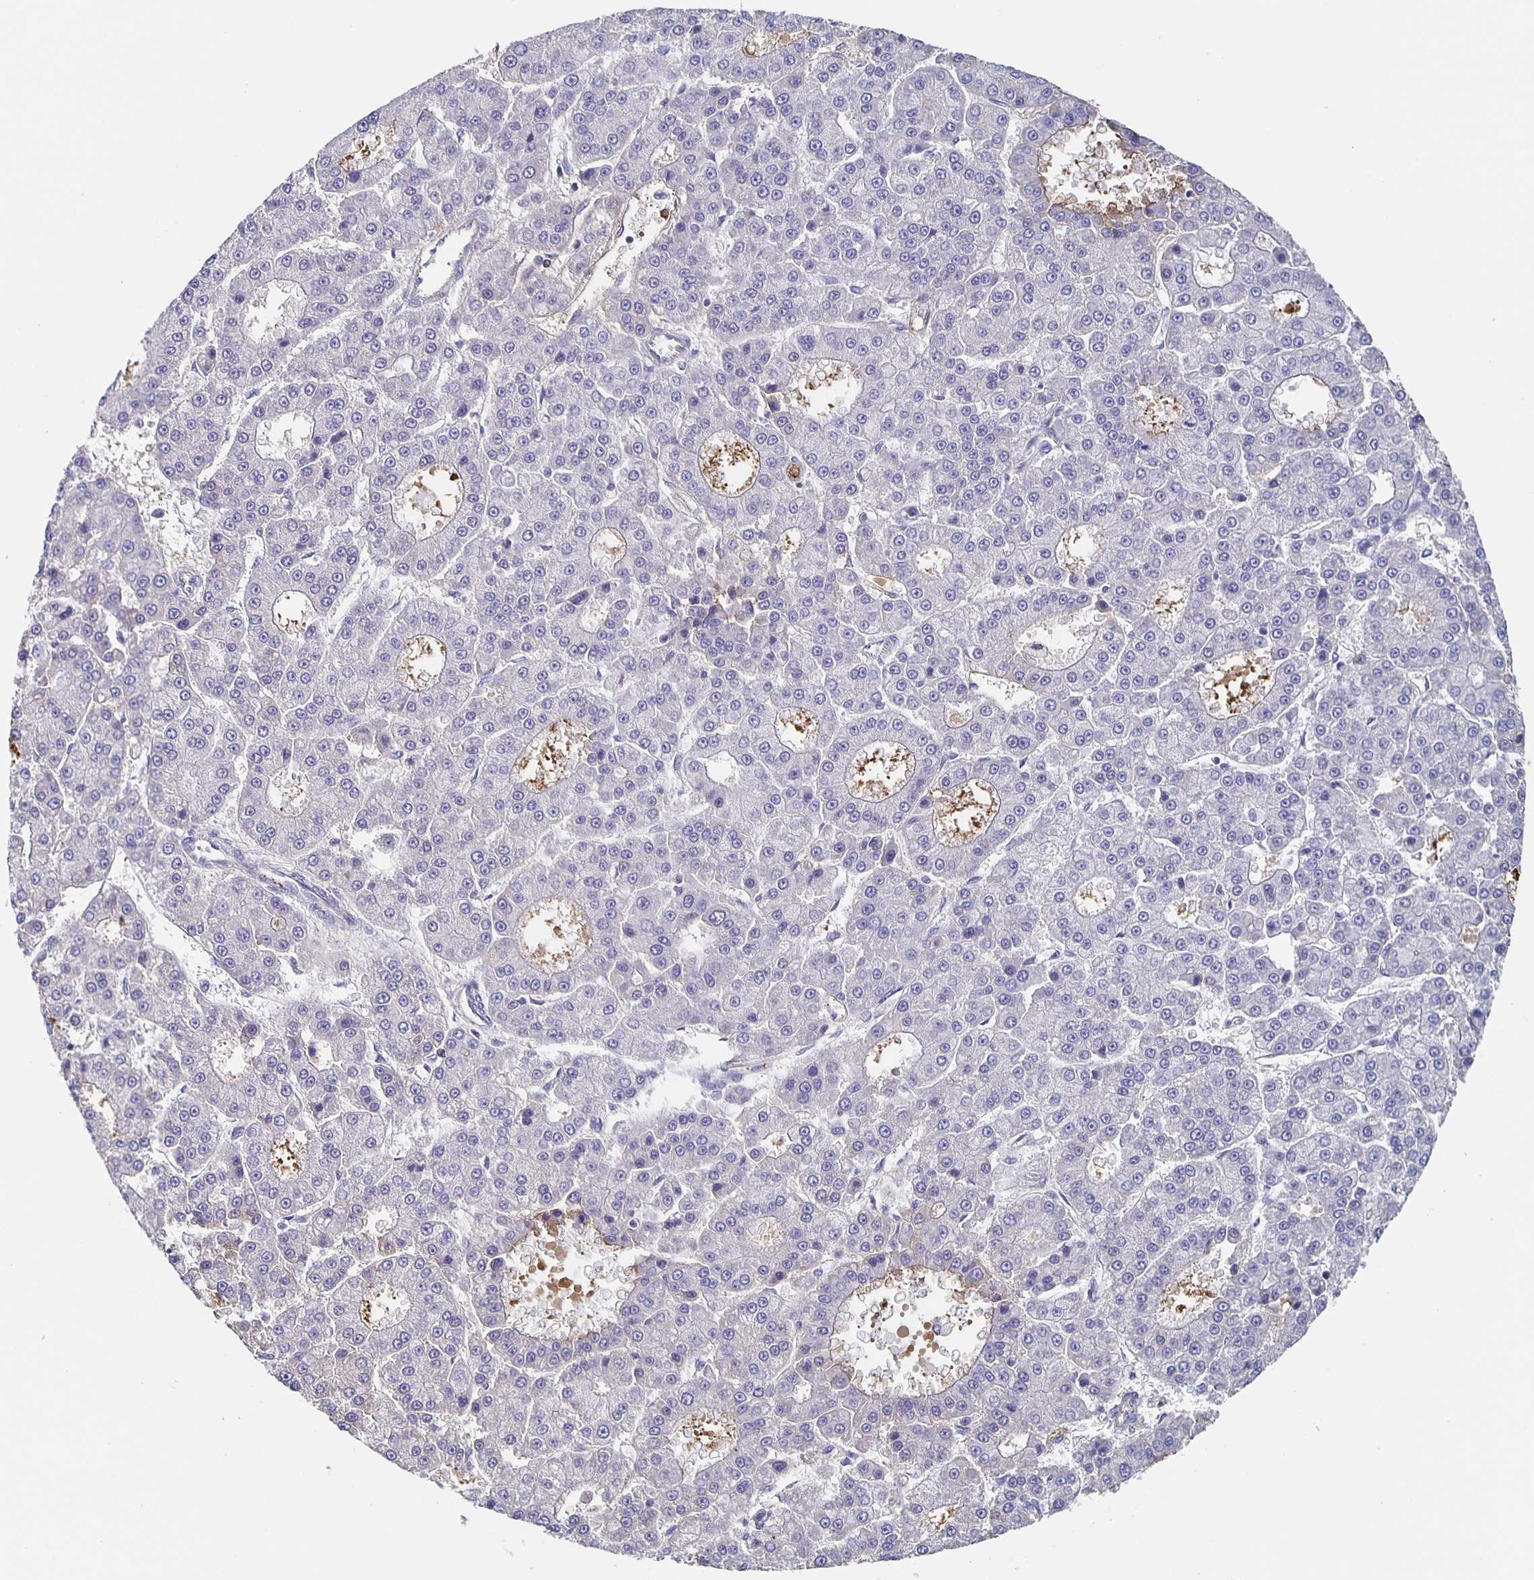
{"staining": {"intensity": "negative", "quantity": "none", "location": "none"}, "tissue": "liver cancer", "cell_type": "Tumor cells", "image_type": "cancer", "snomed": [{"axis": "morphology", "description": "Carcinoma, Hepatocellular, NOS"}, {"axis": "topography", "description": "Liver"}], "caption": "A photomicrograph of human liver hepatocellular carcinoma is negative for staining in tumor cells. (Immunohistochemistry (ihc), brightfield microscopy, high magnification).", "gene": "FGA", "patient": {"sex": "male", "age": 70}}